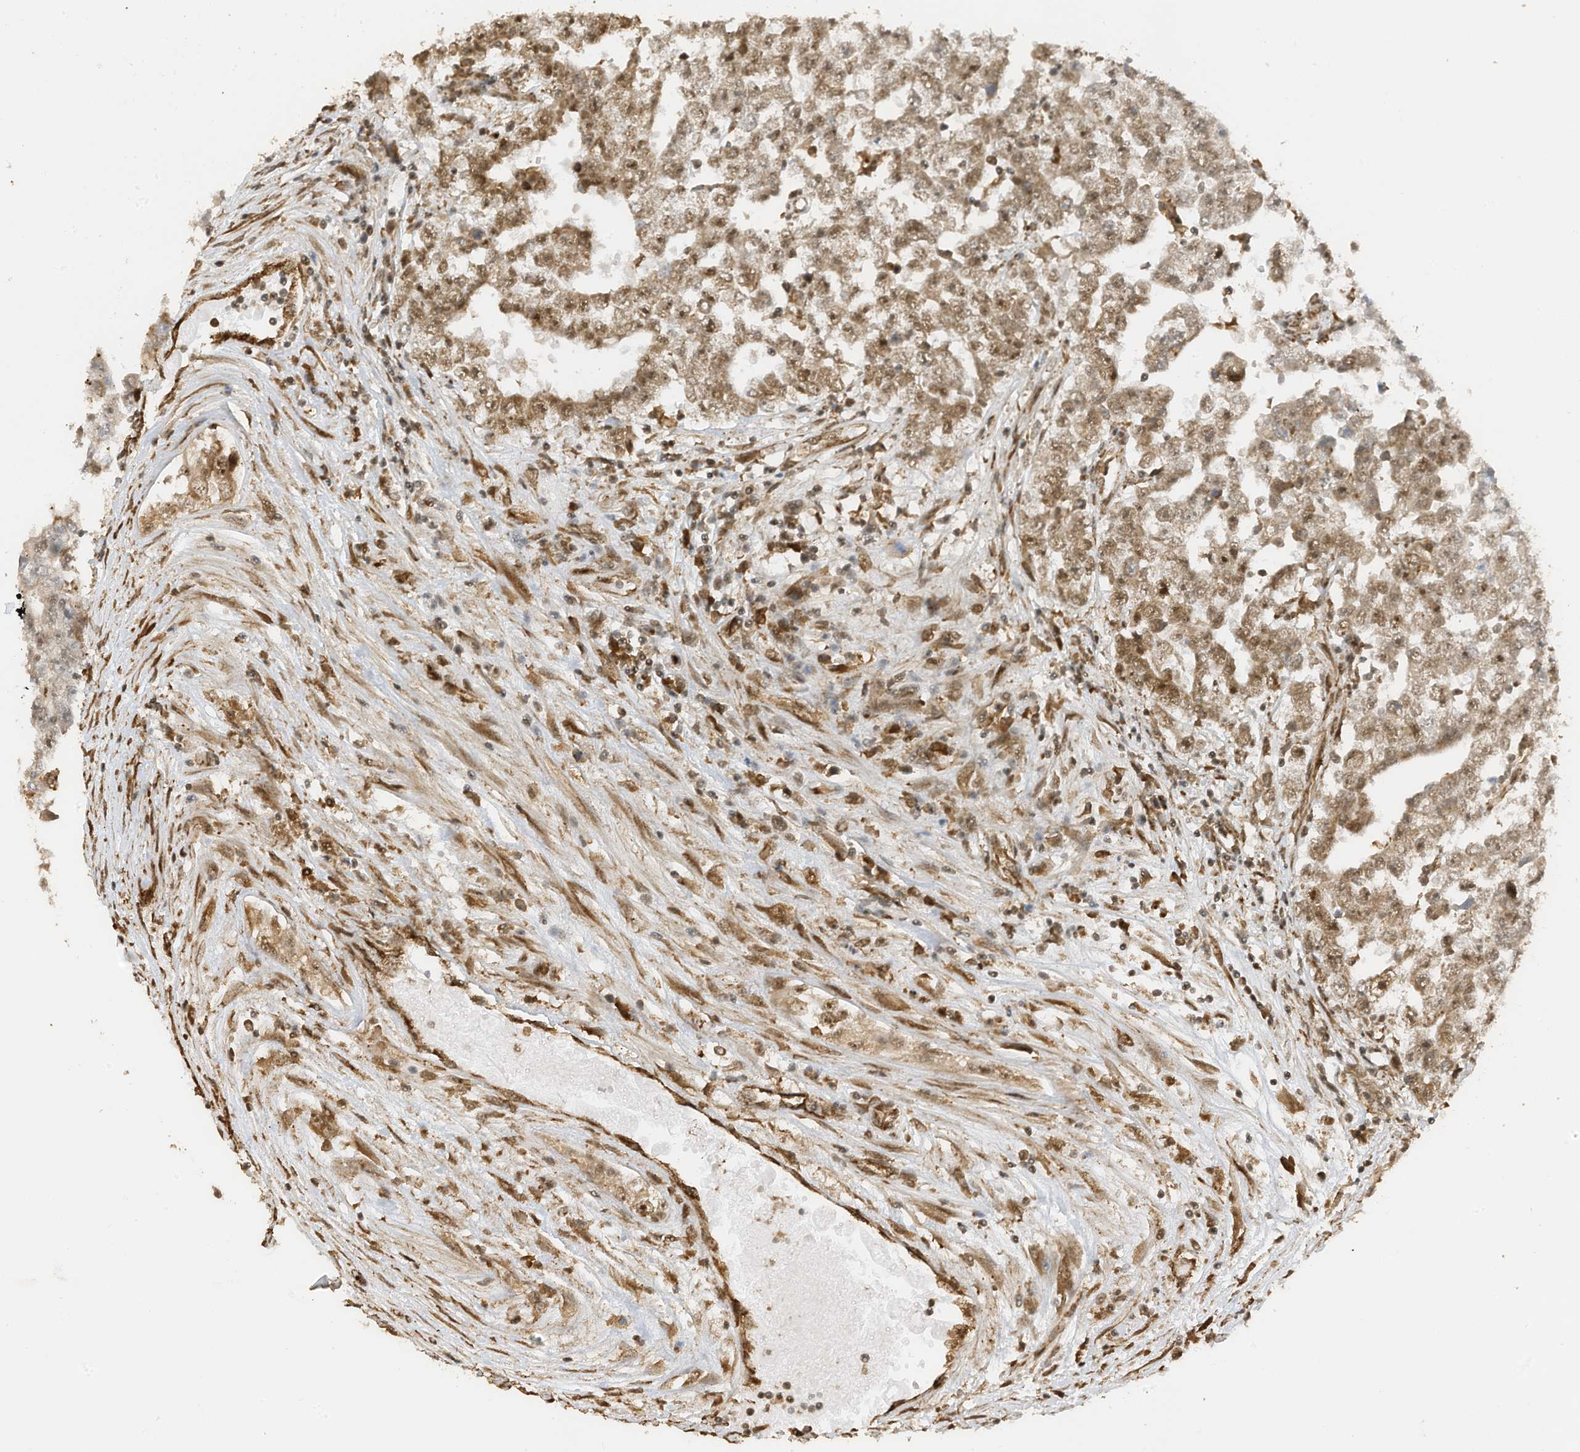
{"staining": {"intensity": "moderate", "quantity": ">75%", "location": "nuclear"}, "tissue": "testis cancer", "cell_type": "Tumor cells", "image_type": "cancer", "snomed": [{"axis": "morphology", "description": "Carcinoma, Embryonal, NOS"}, {"axis": "topography", "description": "Testis"}], "caption": "A high-resolution histopathology image shows immunohistochemistry staining of testis embryonal carcinoma, which demonstrates moderate nuclear staining in about >75% of tumor cells.", "gene": "ERLEC1", "patient": {"sex": "male", "age": 25}}